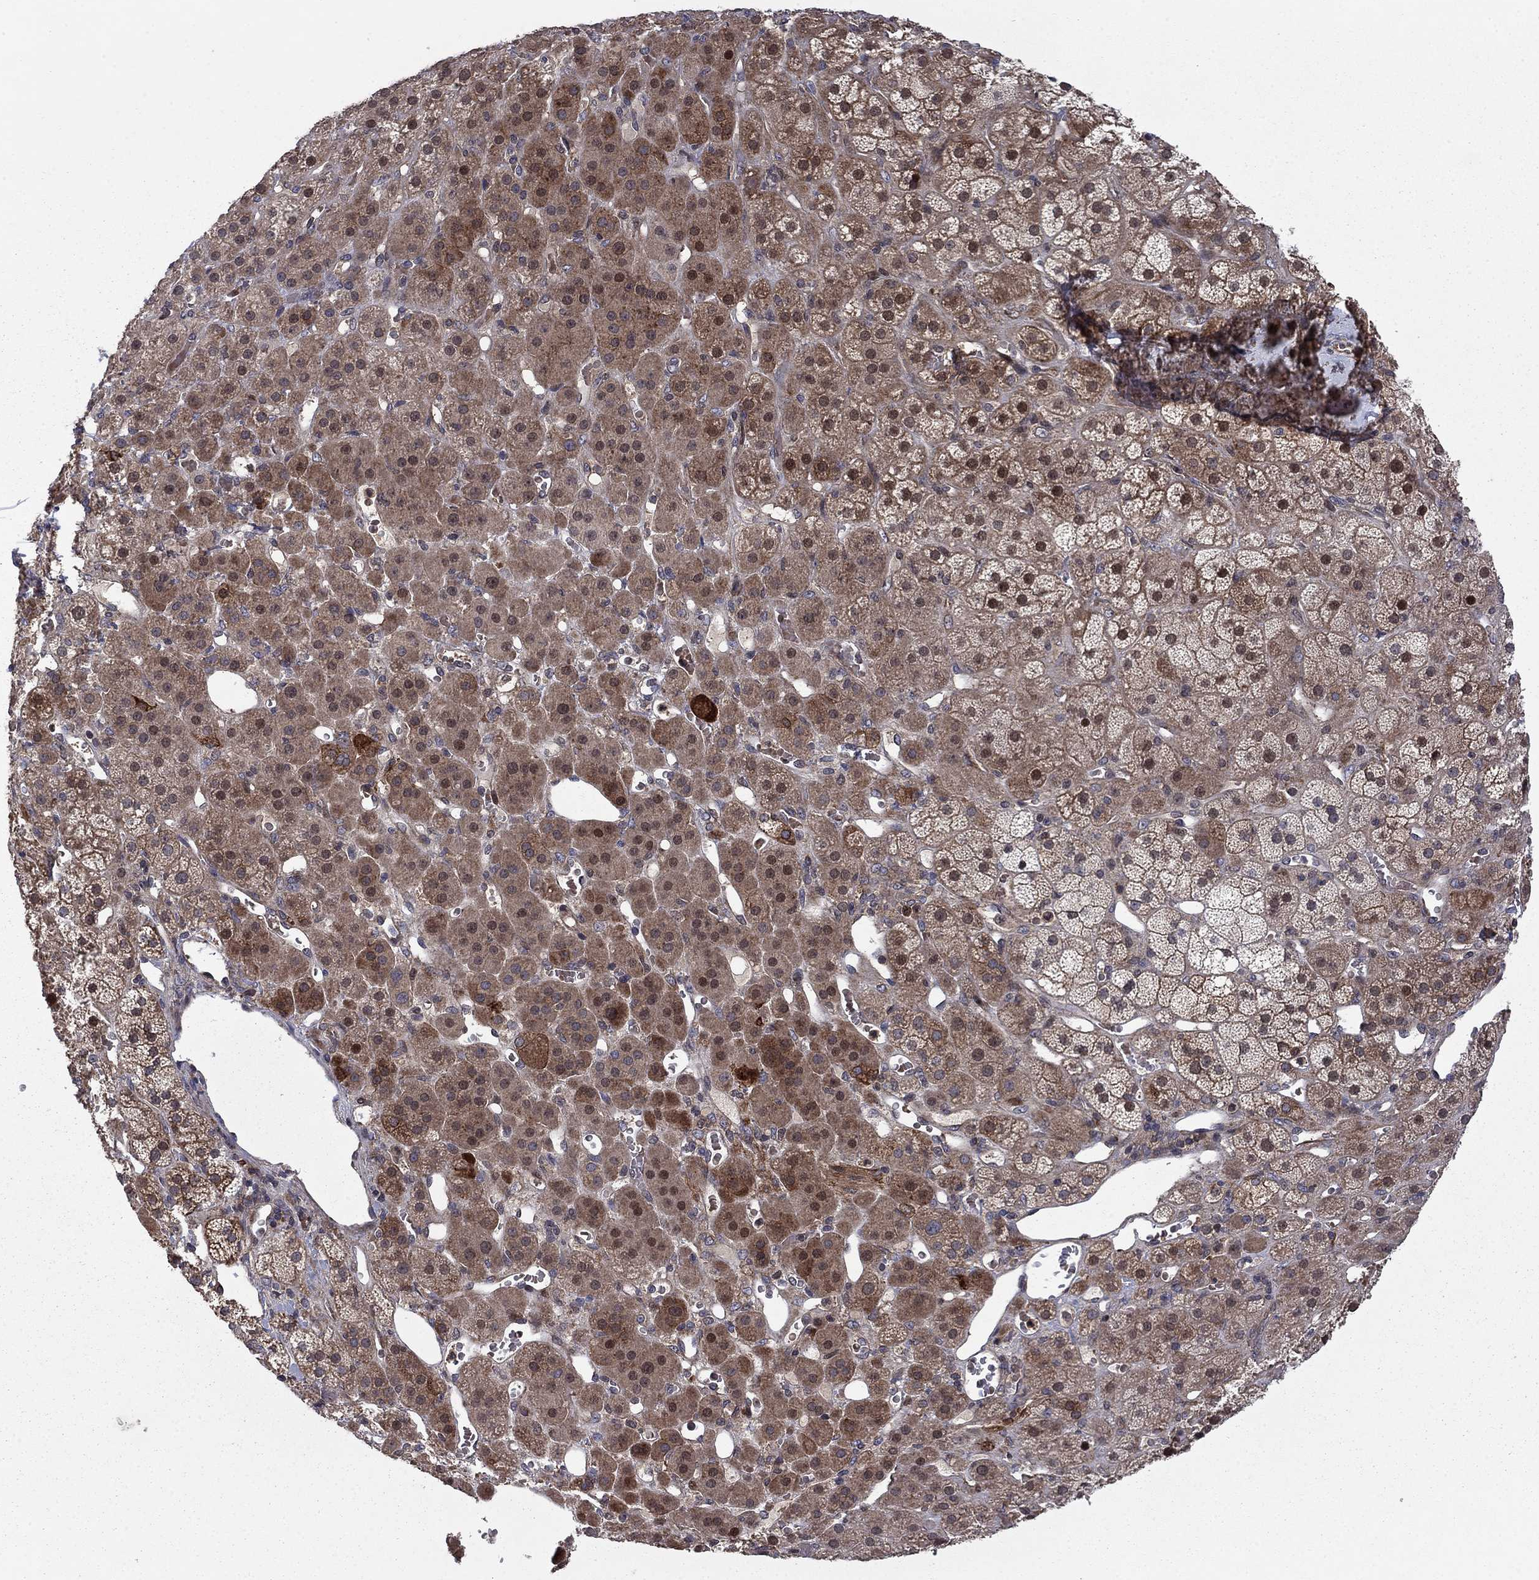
{"staining": {"intensity": "moderate", "quantity": "25%-75%", "location": "cytoplasmic/membranous,nuclear"}, "tissue": "adrenal gland", "cell_type": "Glandular cells", "image_type": "normal", "snomed": [{"axis": "morphology", "description": "Normal tissue, NOS"}, {"axis": "topography", "description": "Adrenal gland"}], "caption": "Immunohistochemistry (IHC) image of normal adrenal gland: adrenal gland stained using IHC displays medium levels of moderate protein expression localized specifically in the cytoplasmic/membranous,nuclear of glandular cells, appearing as a cytoplasmic/membranous,nuclear brown color.", "gene": "HDAC4", "patient": {"sex": "male", "age": 57}}